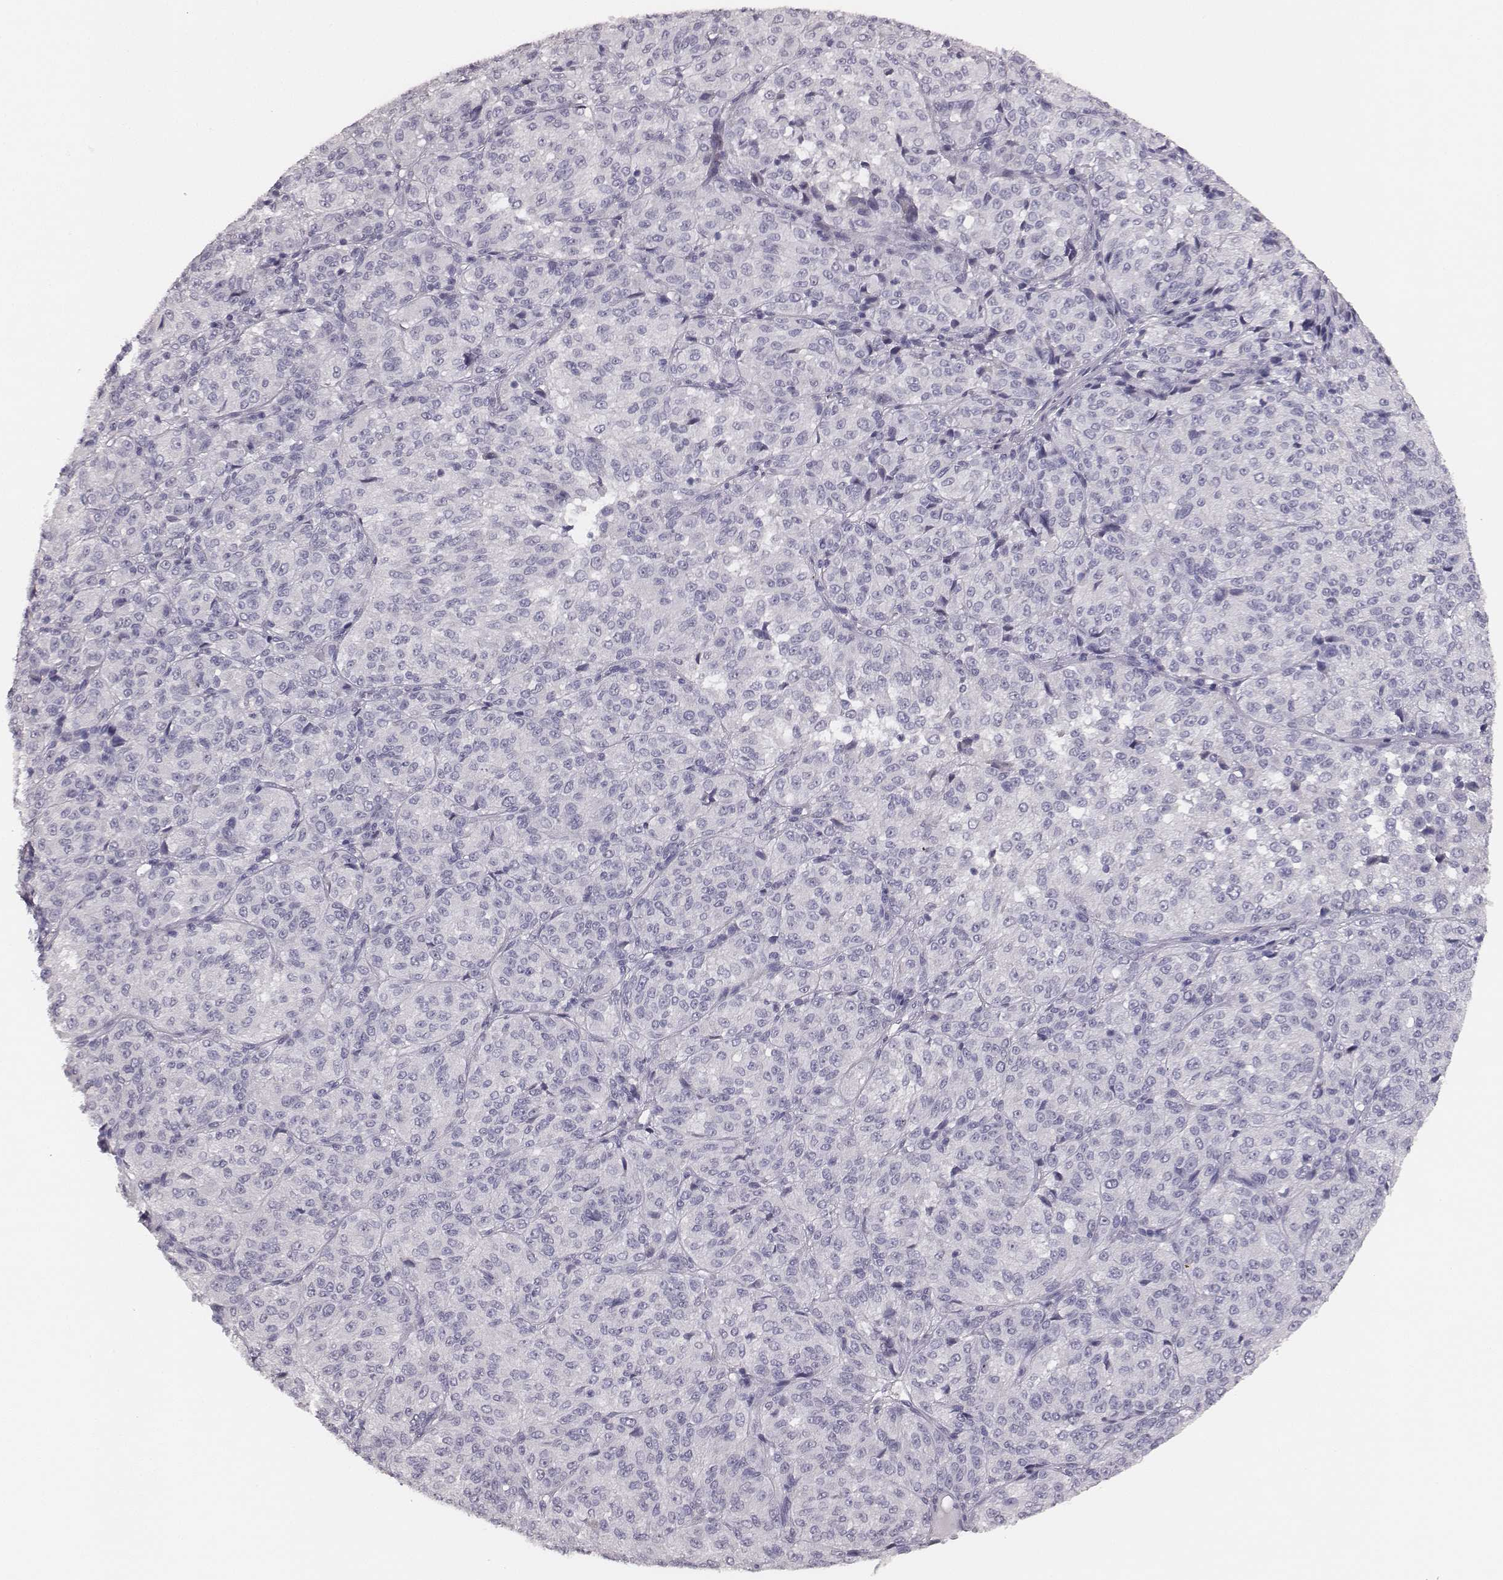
{"staining": {"intensity": "negative", "quantity": "none", "location": "none"}, "tissue": "melanoma", "cell_type": "Tumor cells", "image_type": "cancer", "snomed": [{"axis": "morphology", "description": "Malignant melanoma, Metastatic site"}, {"axis": "topography", "description": "Brain"}], "caption": "High power microscopy image of an immunohistochemistry micrograph of melanoma, revealing no significant staining in tumor cells. Nuclei are stained in blue.", "gene": "MYH6", "patient": {"sex": "female", "age": 56}}